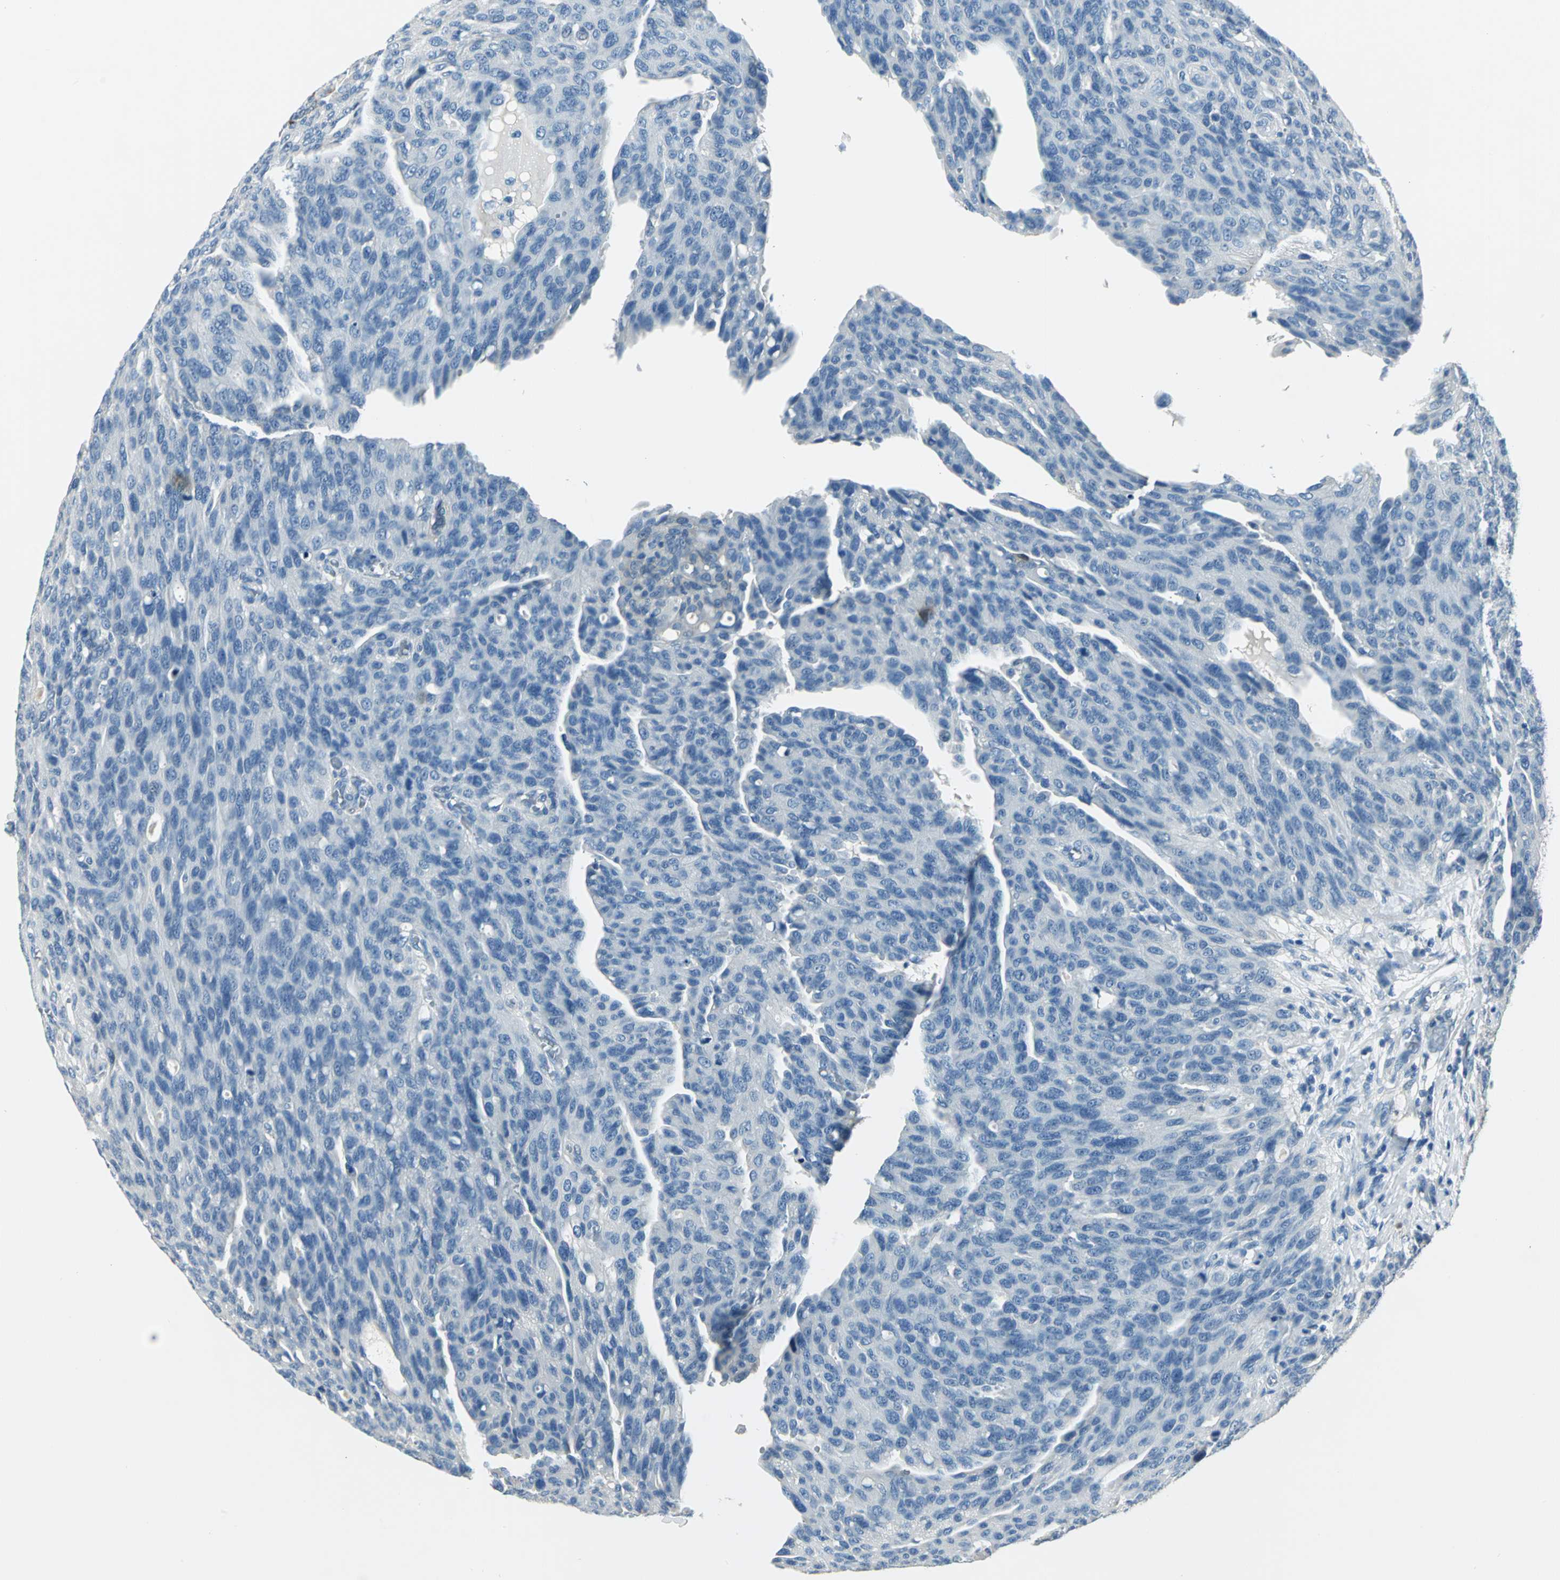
{"staining": {"intensity": "moderate", "quantity": "<25%", "location": "cytoplasmic/membranous,nuclear"}, "tissue": "ovarian cancer", "cell_type": "Tumor cells", "image_type": "cancer", "snomed": [{"axis": "morphology", "description": "Carcinoma, endometroid"}, {"axis": "topography", "description": "Ovary"}], "caption": "Human ovarian cancer (endometroid carcinoma) stained for a protein (brown) reveals moderate cytoplasmic/membranous and nuclear positive staining in approximately <25% of tumor cells.", "gene": "UCHL1", "patient": {"sex": "female", "age": 60}}